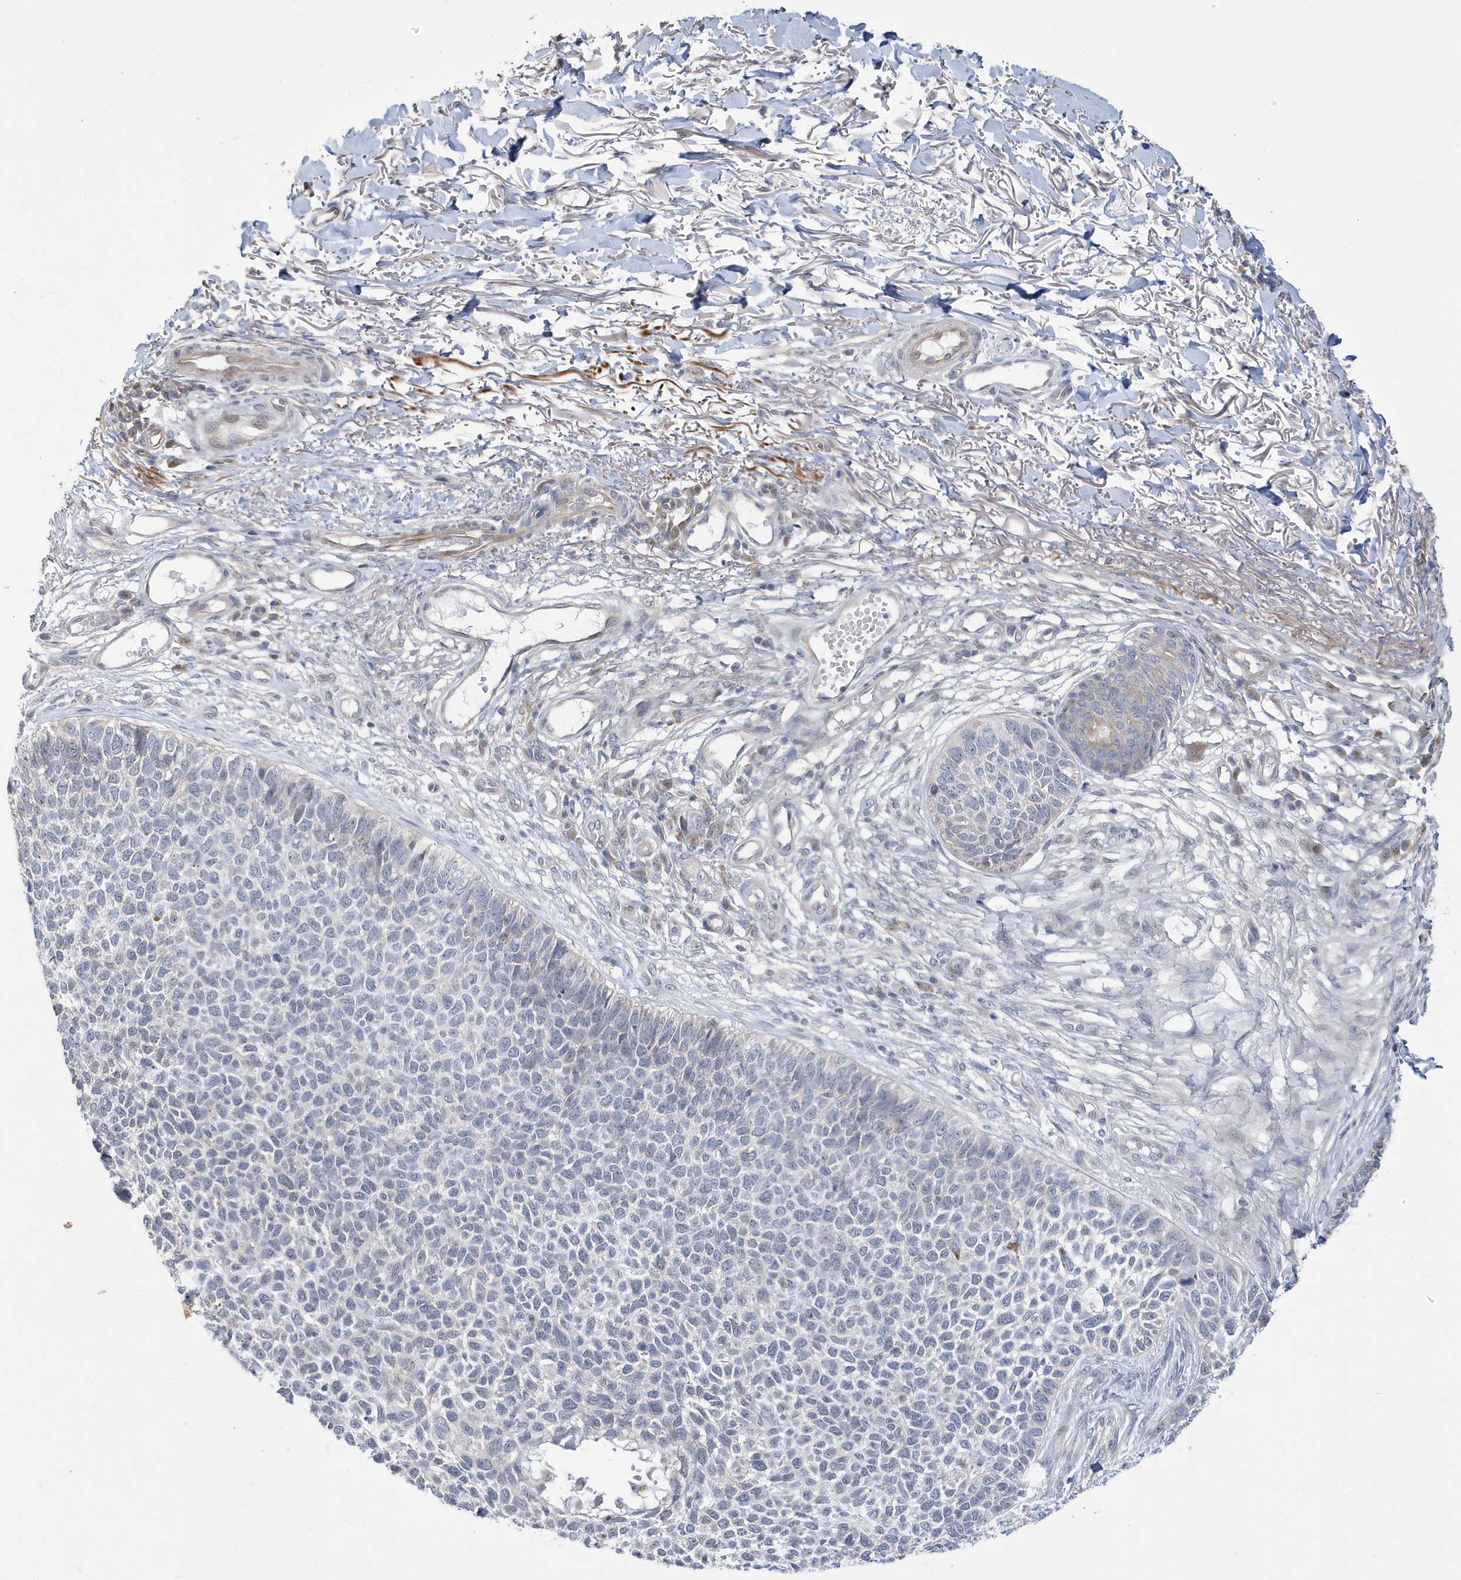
{"staining": {"intensity": "negative", "quantity": "none", "location": "none"}, "tissue": "skin cancer", "cell_type": "Tumor cells", "image_type": "cancer", "snomed": [{"axis": "morphology", "description": "Basal cell carcinoma"}, {"axis": "topography", "description": "Skin"}], "caption": "High power microscopy histopathology image of an immunohistochemistry (IHC) histopathology image of skin basal cell carcinoma, revealing no significant staining in tumor cells.", "gene": "ZNF654", "patient": {"sex": "female", "age": 84}}